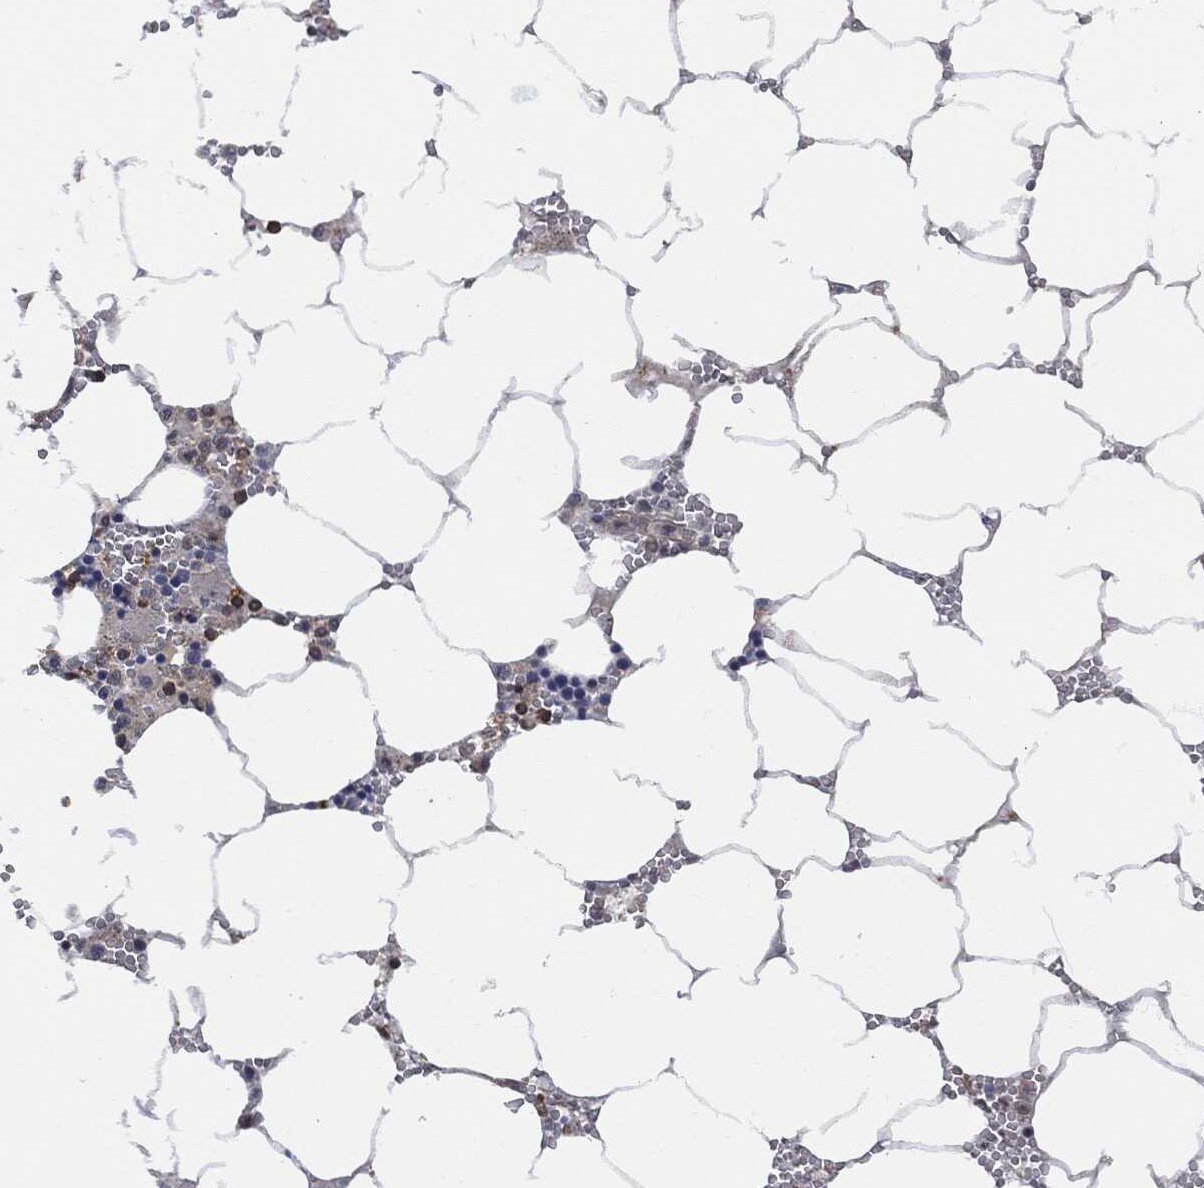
{"staining": {"intensity": "strong", "quantity": "<25%", "location": "nuclear"}, "tissue": "bone marrow", "cell_type": "Hematopoietic cells", "image_type": "normal", "snomed": [{"axis": "morphology", "description": "Normal tissue, NOS"}, {"axis": "topography", "description": "Bone marrow"}], "caption": "A medium amount of strong nuclear staining is present in approximately <25% of hematopoietic cells in normal bone marrow. (Brightfield microscopy of DAB IHC at high magnification).", "gene": "PSMB10", "patient": {"sex": "female", "age": 64}}